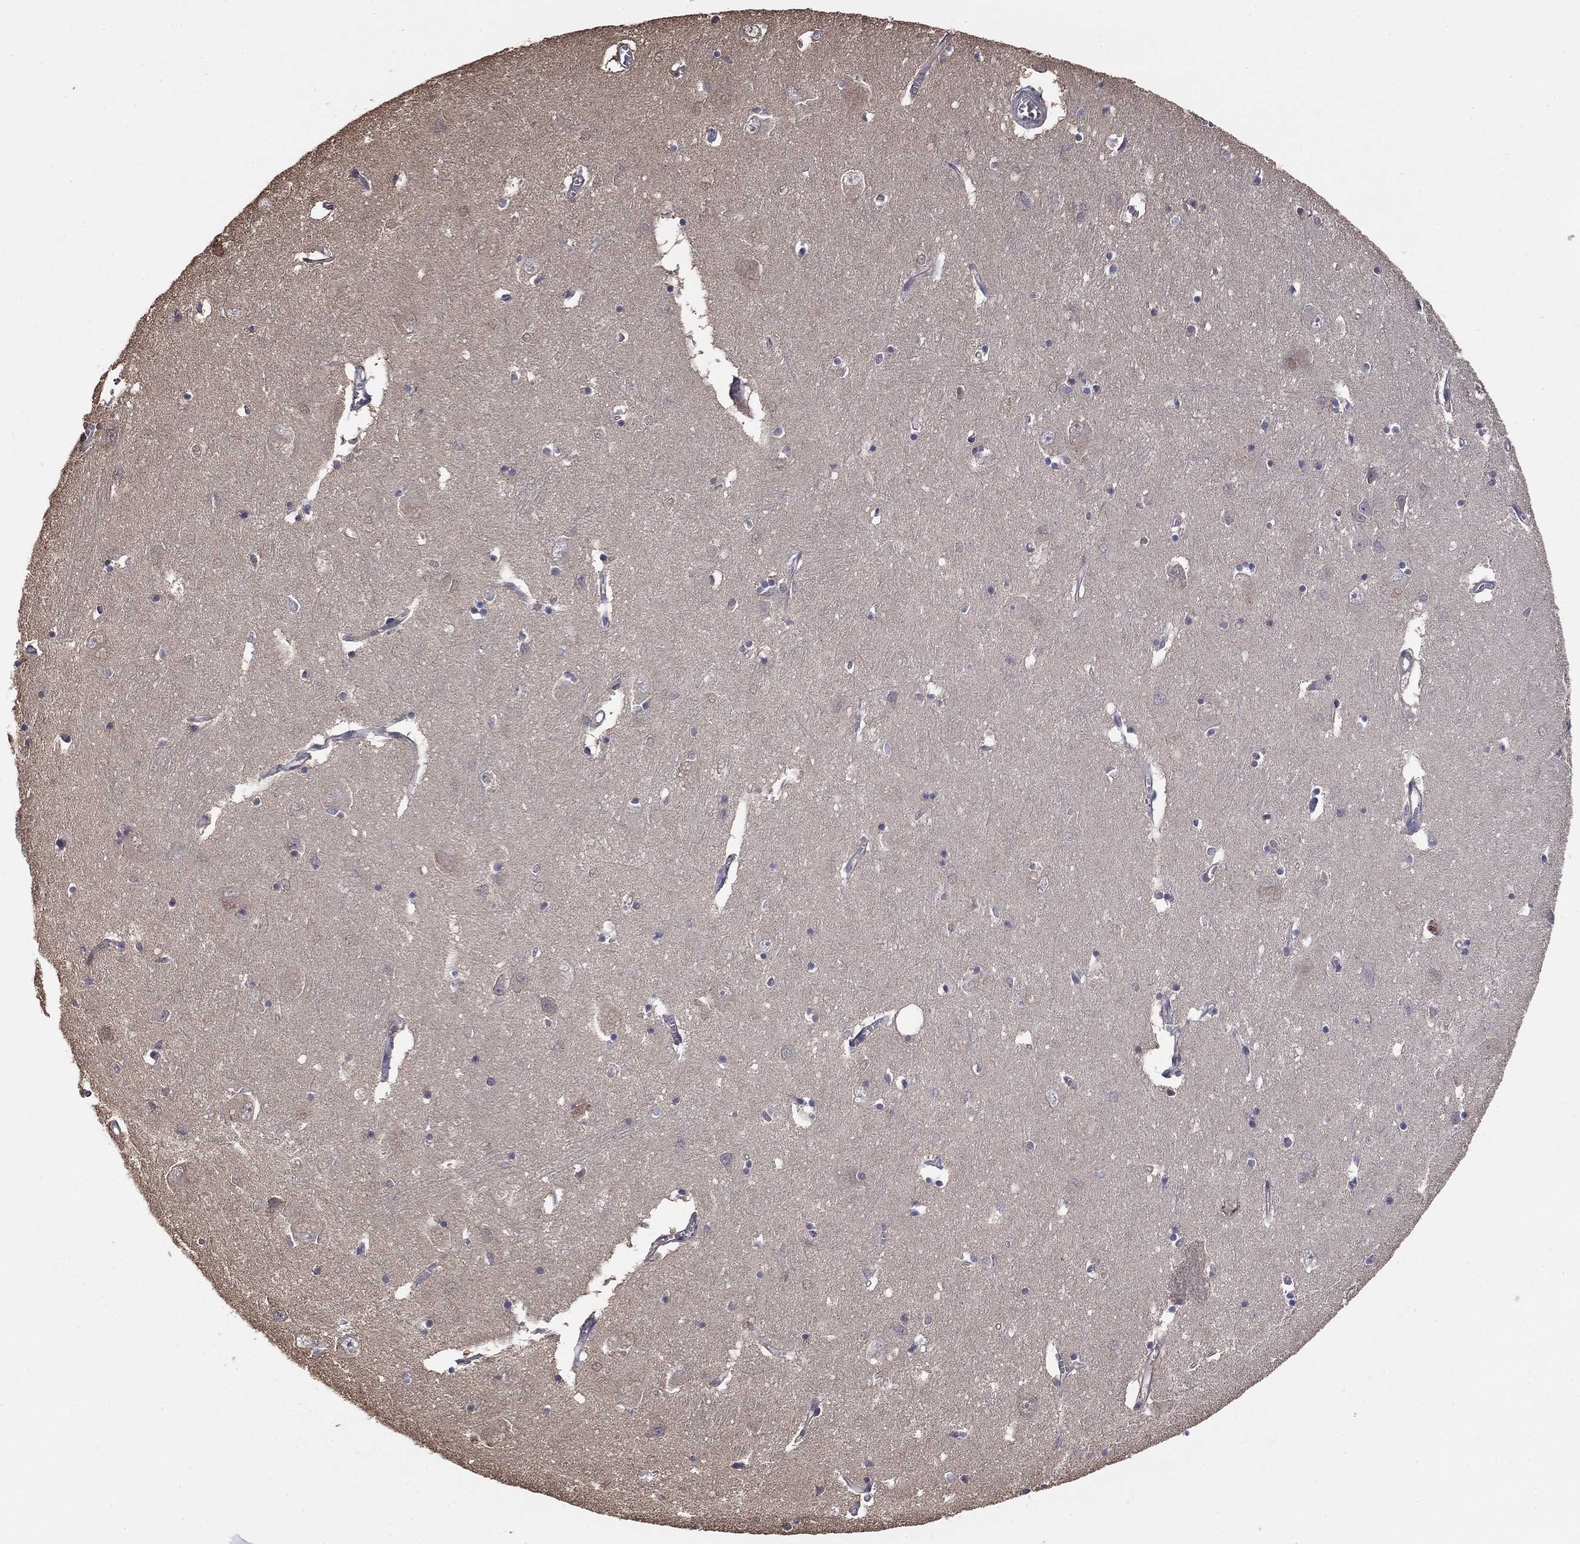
{"staining": {"intensity": "weak", "quantity": "<25%", "location": "cytoplasmic/membranous"}, "tissue": "caudate", "cell_type": "Glial cells", "image_type": "normal", "snomed": [{"axis": "morphology", "description": "Normal tissue, NOS"}, {"axis": "topography", "description": "Lateral ventricle wall"}], "caption": "IHC of benign caudate shows no positivity in glial cells. The staining was performed using DAB to visualize the protein expression in brown, while the nuclei were stained in blue with hematoxylin (Magnification: 20x).", "gene": "RNF114", "patient": {"sex": "male", "age": 54}}